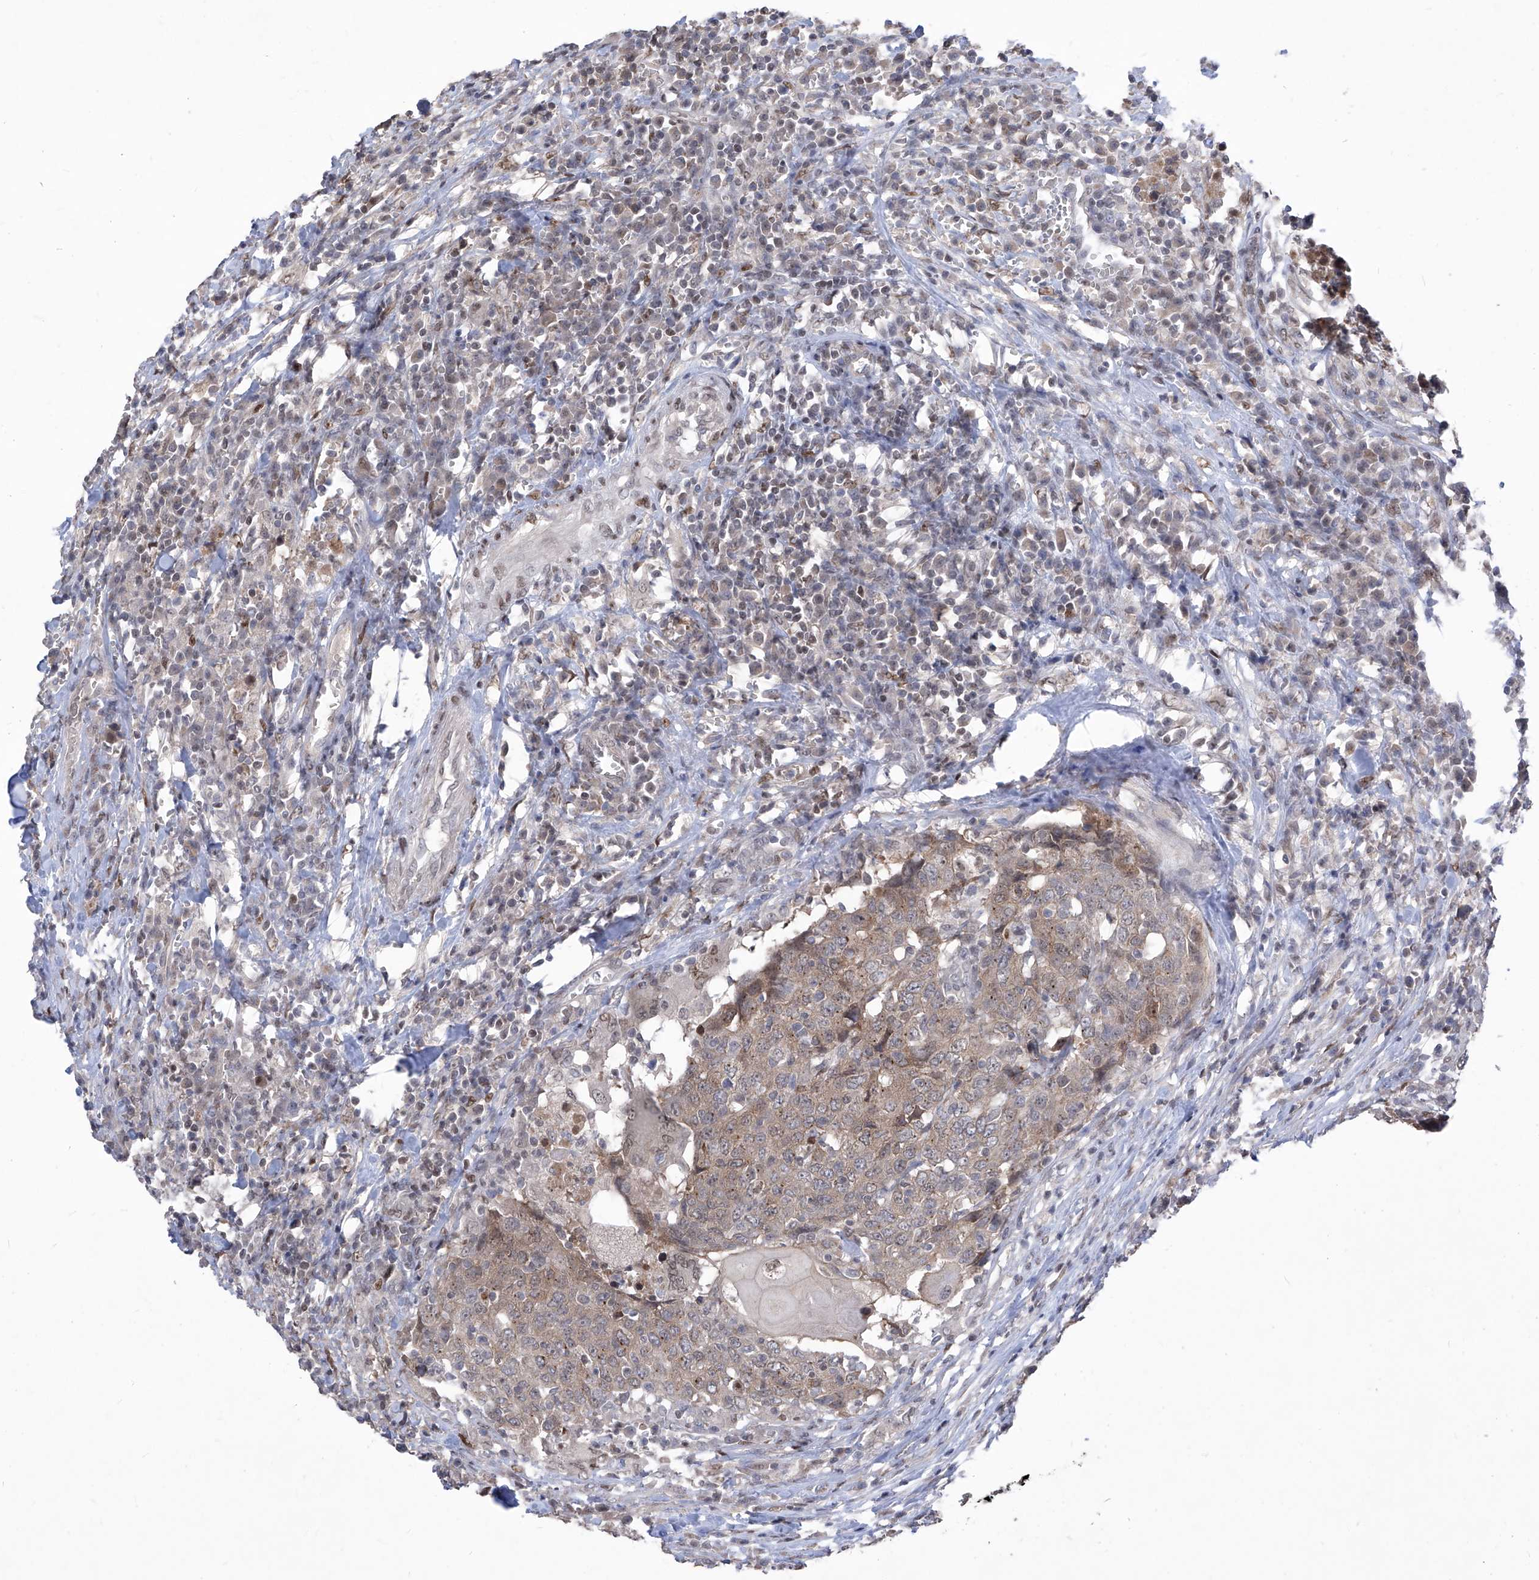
{"staining": {"intensity": "moderate", "quantity": "25%-75%", "location": "cytoplasmic/membranous"}, "tissue": "head and neck cancer", "cell_type": "Tumor cells", "image_type": "cancer", "snomed": [{"axis": "morphology", "description": "Squamous cell carcinoma, NOS"}, {"axis": "topography", "description": "Head-Neck"}], "caption": "A brown stain highlights moderate cytoplasmic/membranous staining of a protein in human squamous cell carcinoma (head and neck) tumor cells.", "gene": "CETN2", "patient": {"sex": "male", "age": 66}}